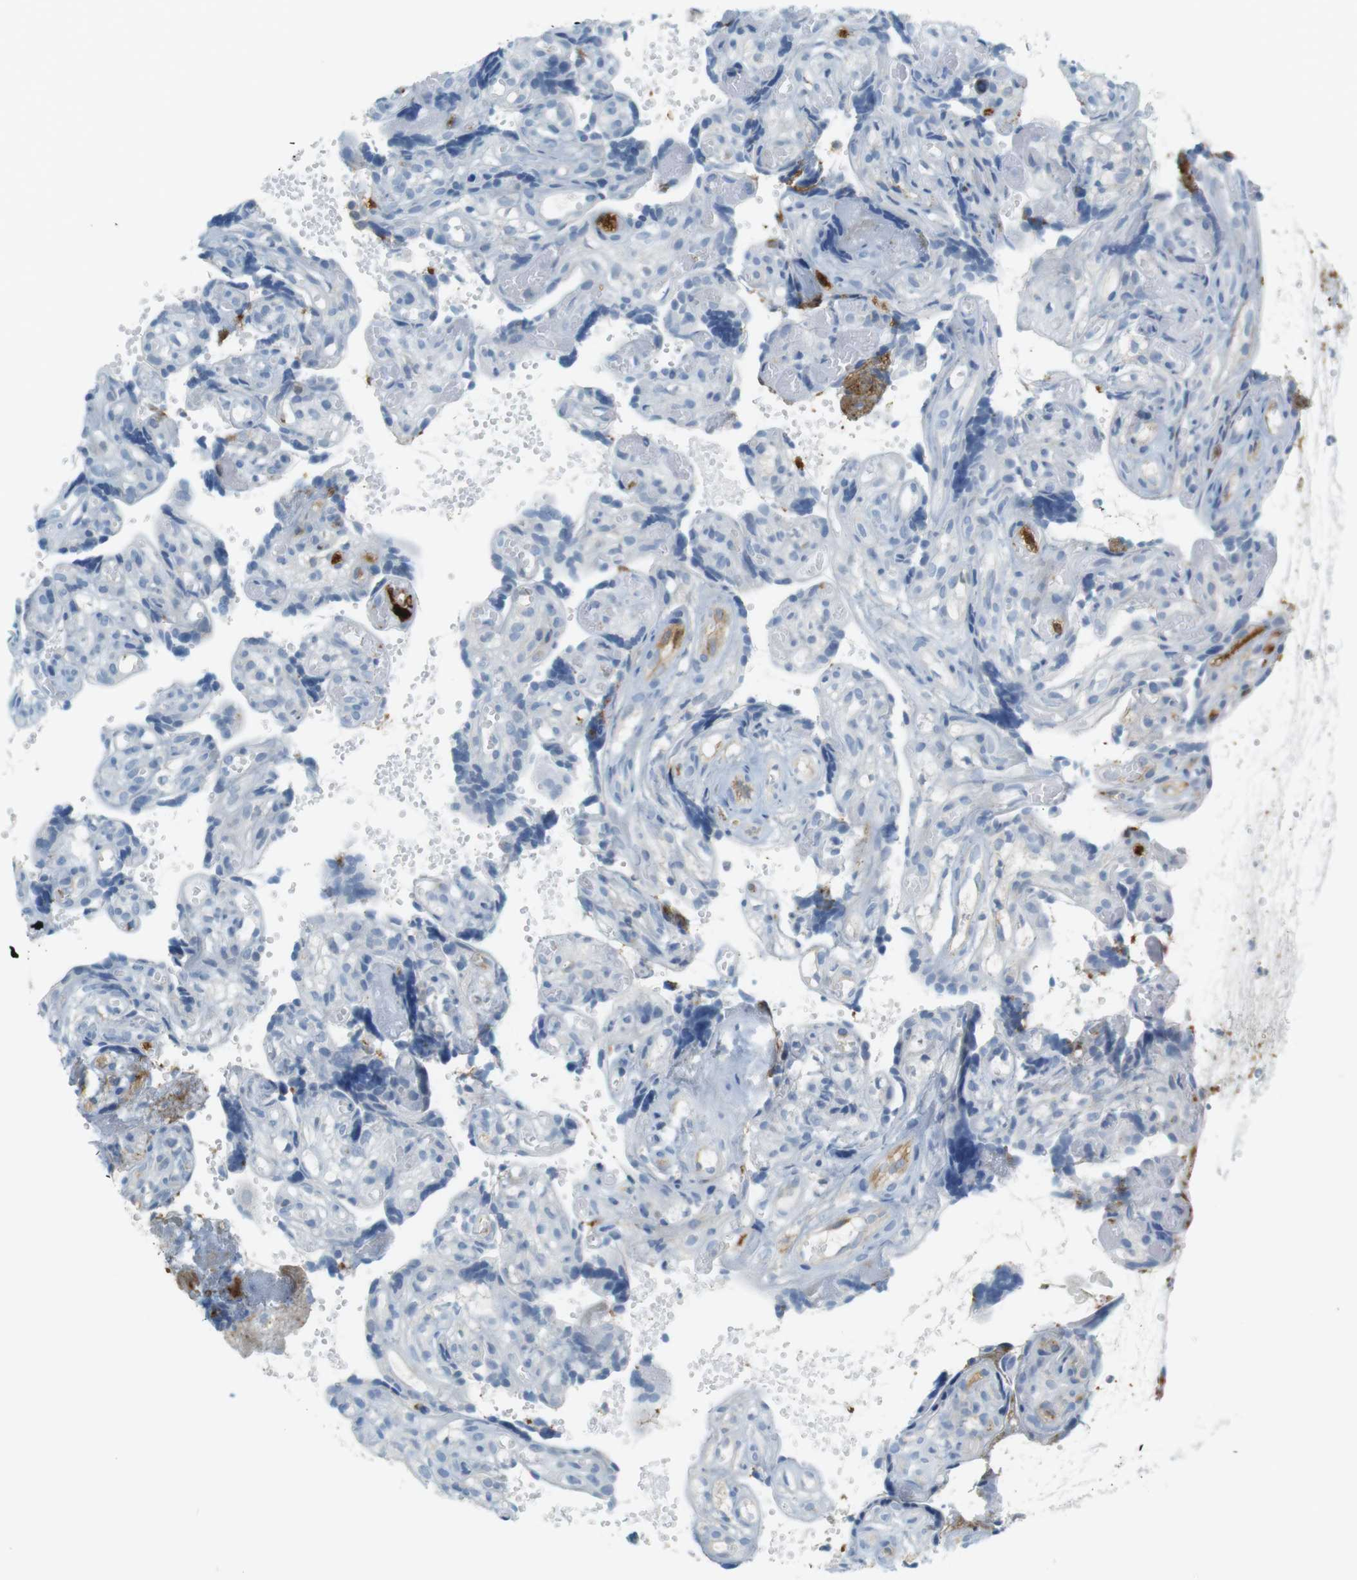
{"staining": {"intensity": "strong", "quantity": ">75%", "location": "cytoplasmic/membranous"}, "tissue": "placenta", "cell_type": "Decidual cells", "image_type": "normal", "snomed": [{"axis": "morphology", "description": "Normal tissue, NOS"}, {"axis": "topography", "description": "Placenta"}], "caption": "Brown immunohistochemical staining in benign human placenta exhibits strong cytoplasmic/membranous positivity in approximately >75% of decidual cells.", "gene": "F2R", "patient": {"sex": "female", "age": 30}}